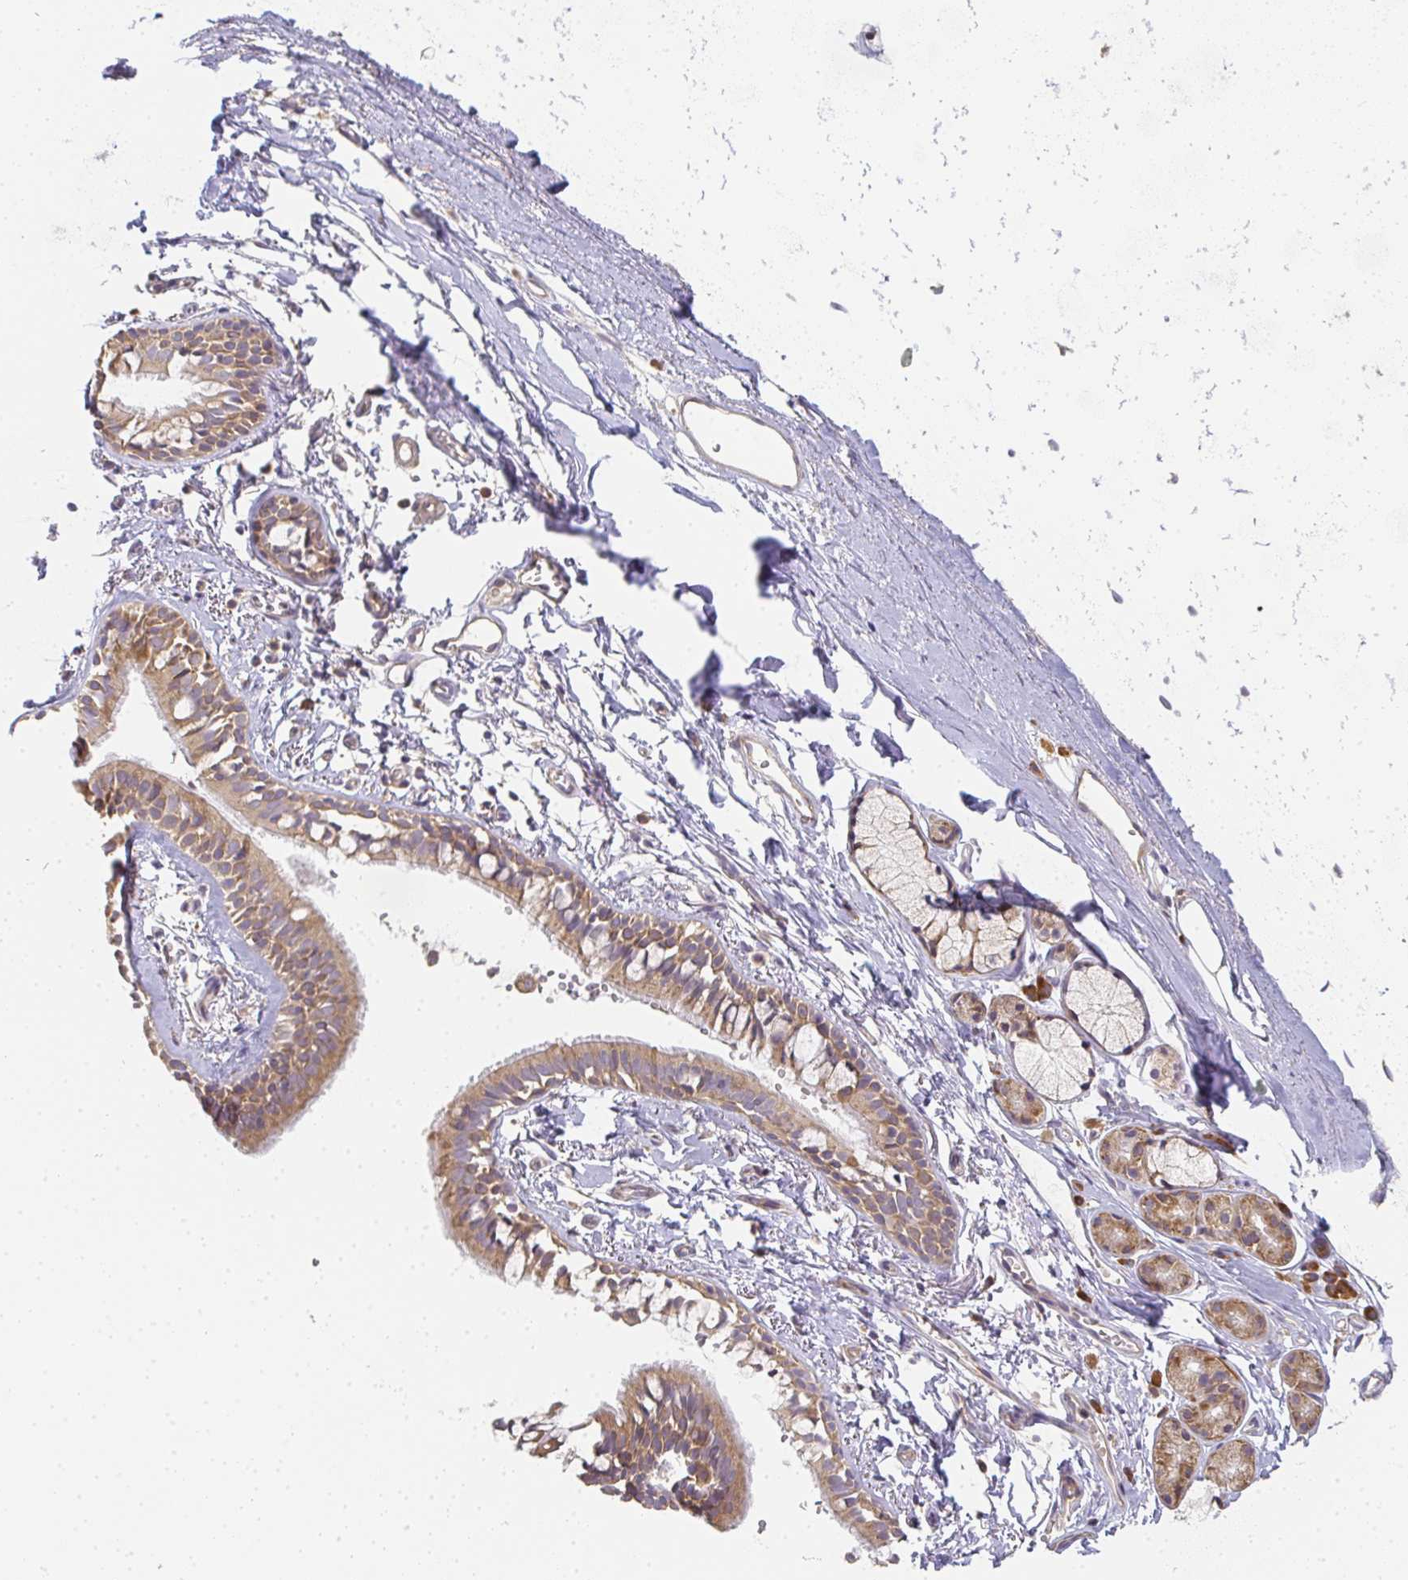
{"staining": {"intensity": "moderate", "quantity": ">75%", "location": "cytoplasmic/membranous"}, "tissue": "bronchus", "cell_type": "Respiratory epithelial cells", "image_type": "normal", "snomed": [{"axis": "morphology", "description": "Normal tissue, NOS"}, {"axis": "topography", "description": "Cartilage tissue"}, {"axis": "topography", "description": "Bronchus"}, {"axis": "topography", "description": "Peripheral nerve tissue"}], "caption": "A brown stain shows moderate cytoplasmic/membranous positivity of a protein in respiratory epithelial cells of unremarkable bronchus. (IHC, brightfield microscopy, high magnification).", "gene": "SLC35B3", "patient": {"sex": "female", "age": 59}}